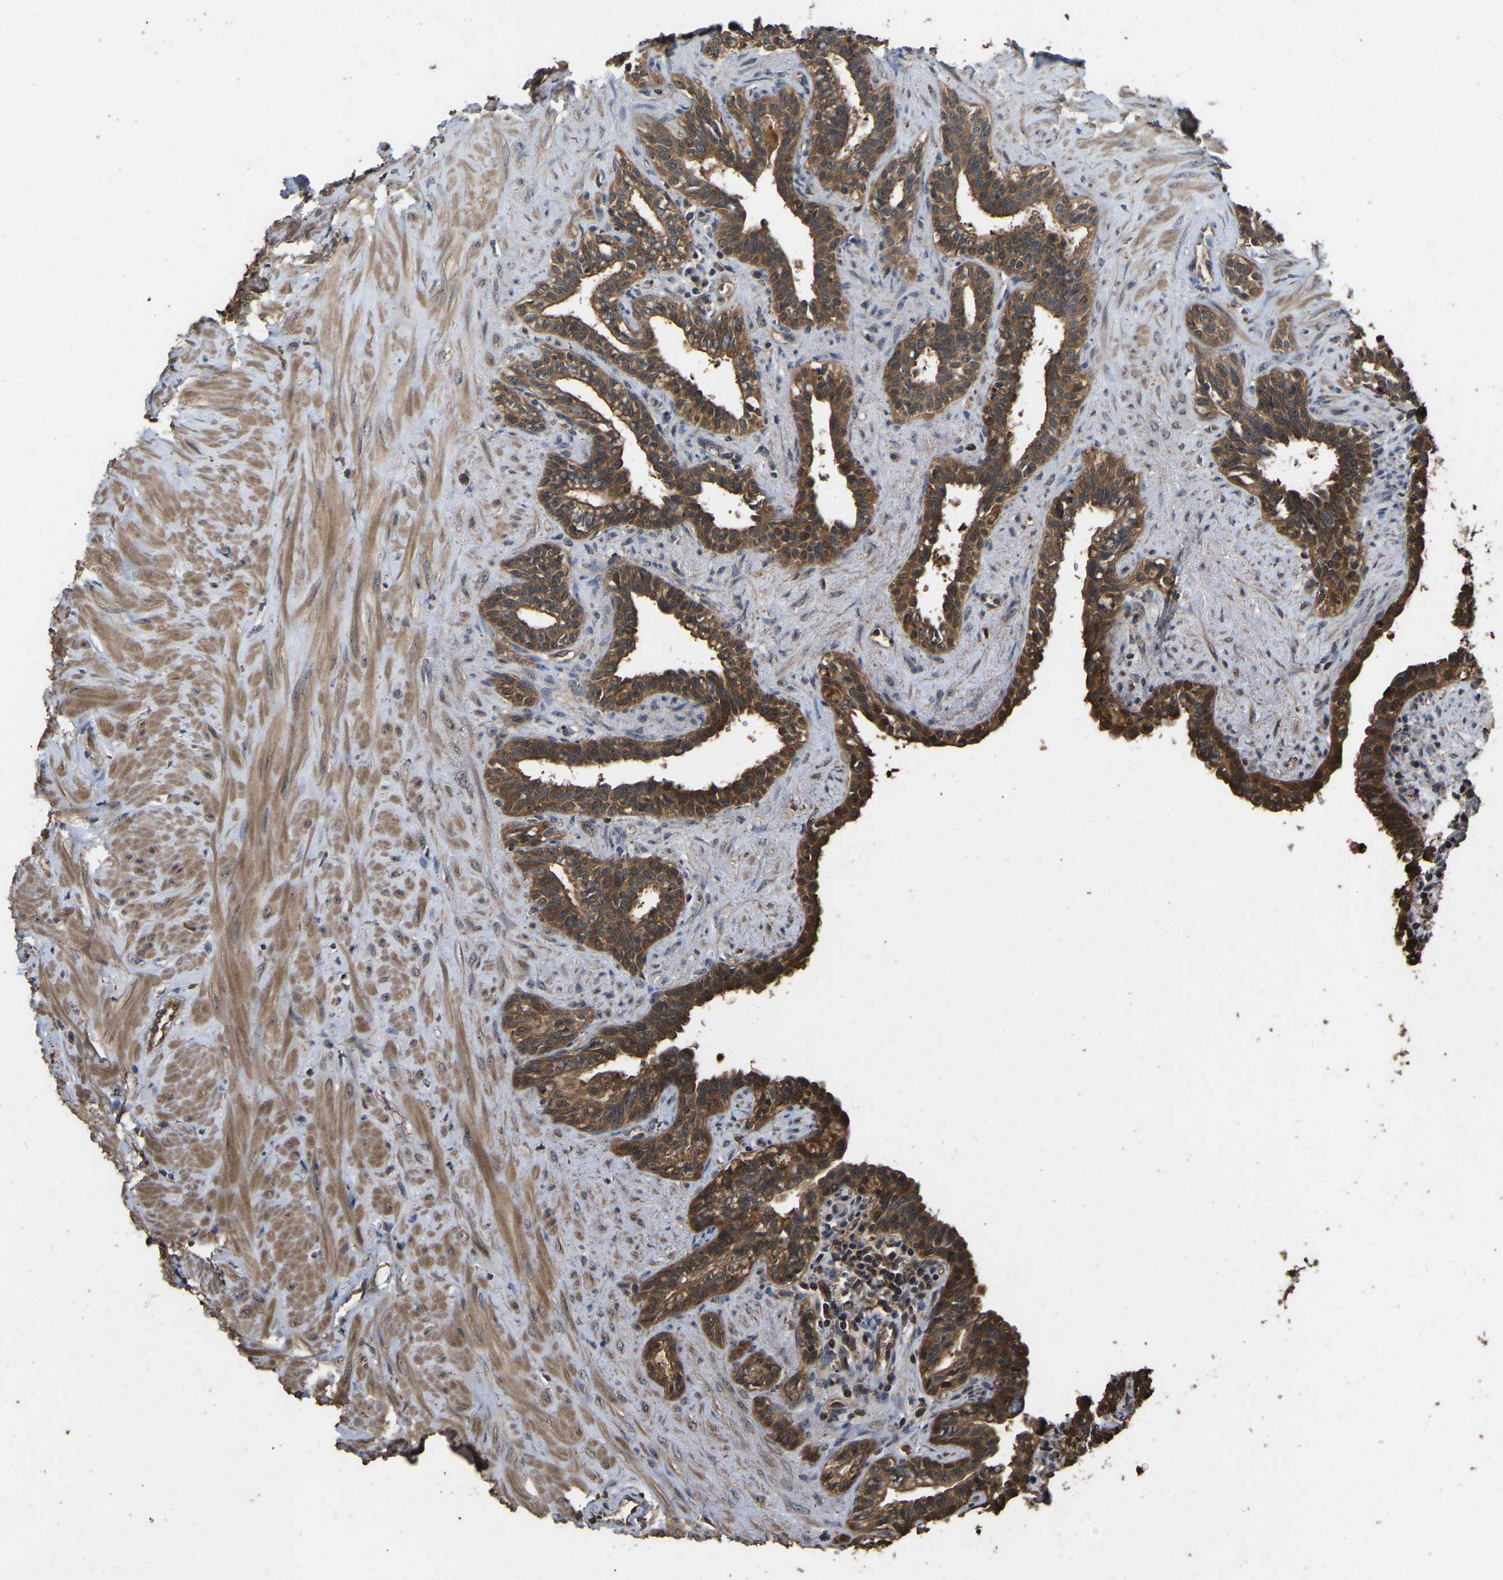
{"staining": {"intensity": "moderate", "quantity": ">75%", "location": "cytoplasmic/membranous"}, "tissue": "seminal vesicle", "cell_type": "Glandular cells", "image_type": "normal", "snomed": [{"axis": "morphology", "description": "Normal tissue, NOS"}, {"axis": "morphology", "description": "Adenocarcinoma, High grade"}, {"axis": "topography", "description": "Prostate"}, {"axis": "topography", "description": "Seminal veicle"}], "caption": "This histopathology image displays immunohistochemistry (IHC) staining of benign human seminal vesicle, with medium moderate cytoplasmic/membranous staining in approximately >75% of glandular cells.", "gene": "FHIT", "patient": {"sex": "male", "age": 55}}